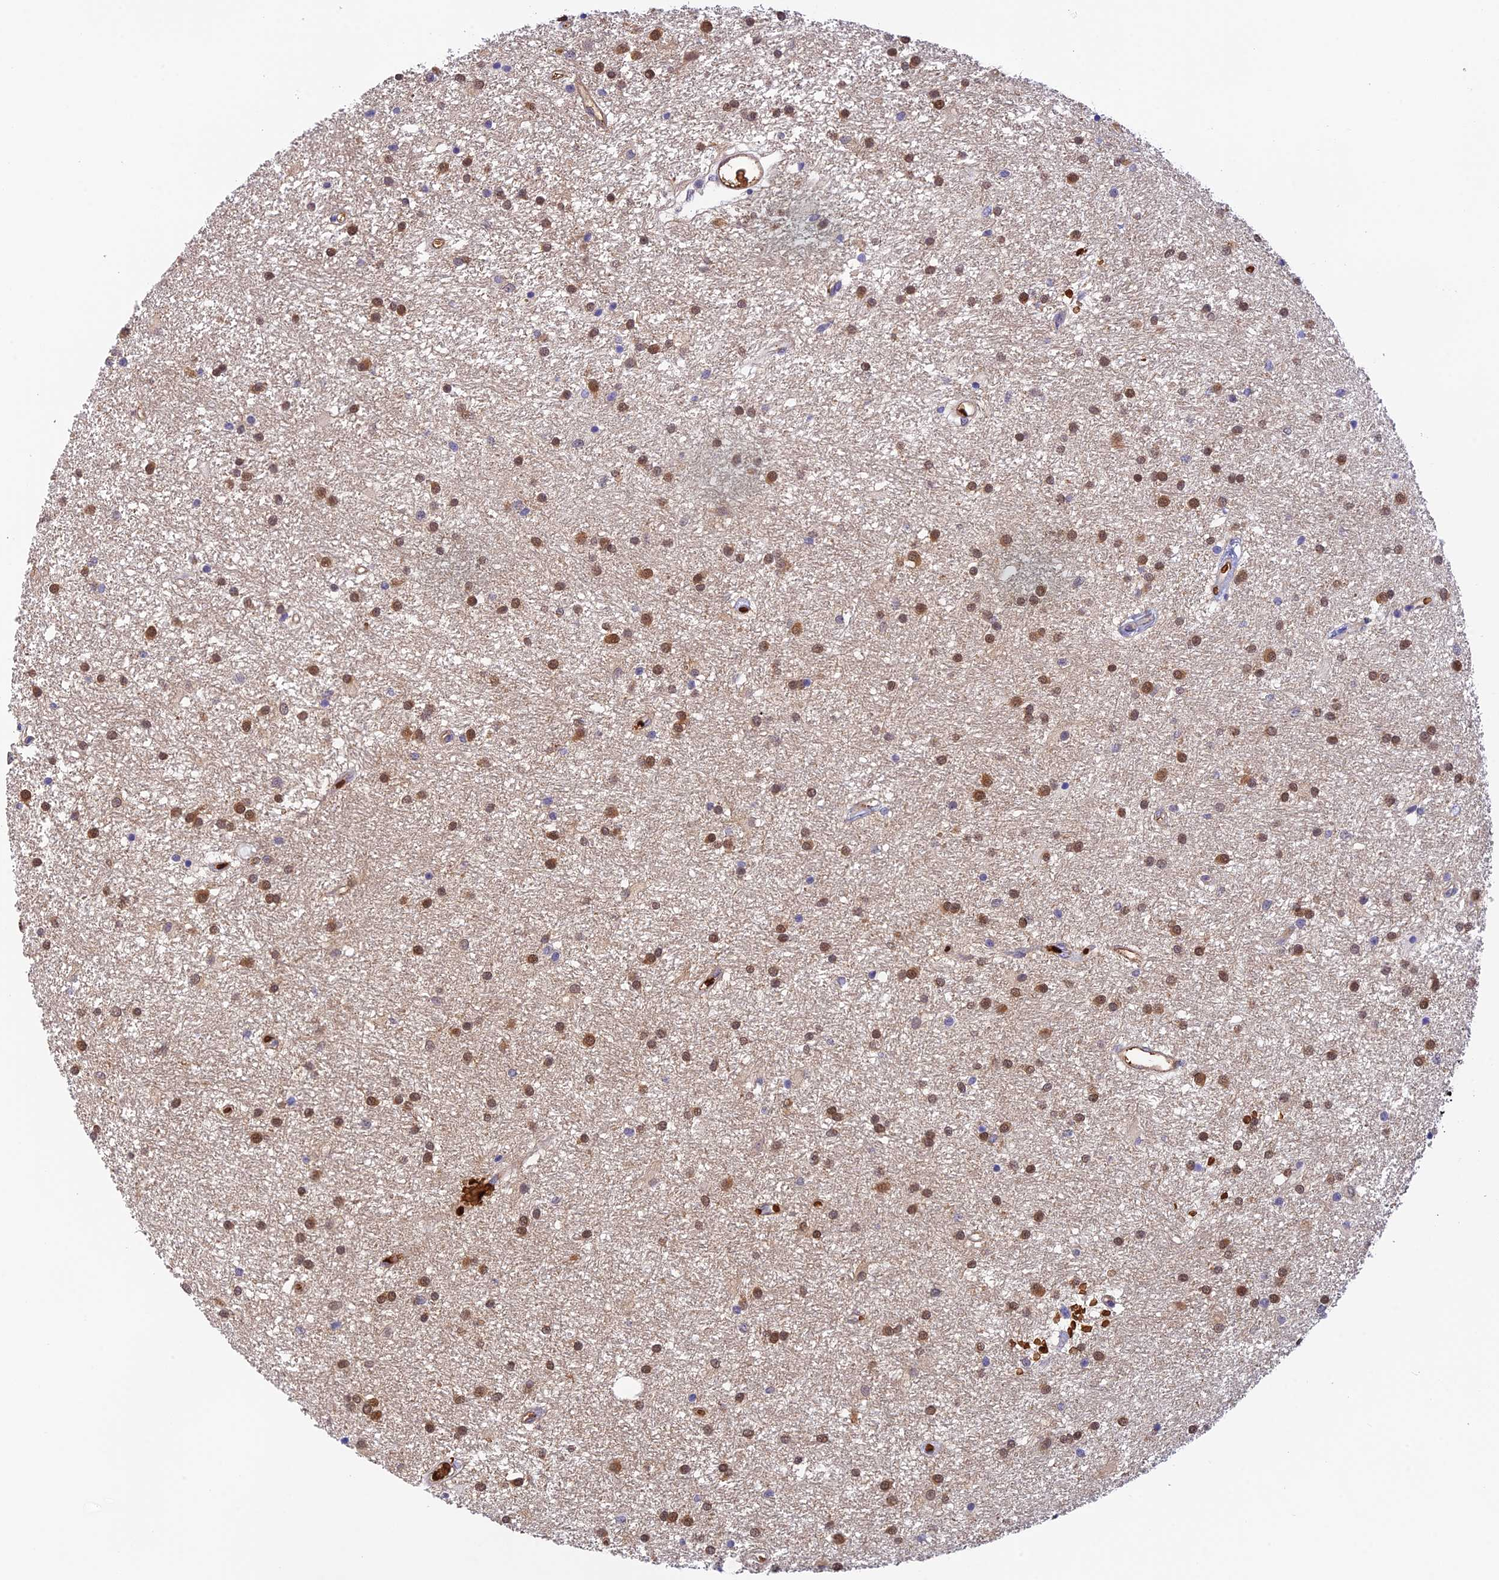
{"staining": {"intensity": "moderate", "quantity": ">75%", "location": "nuclear"}, "tissue": "glioma", "cell_type": "Tumor cells", "image_type": "cancer", "snomed": [{"axis": "morphology", "description": "Glioma, malignant, High grade"}, {"axis": "topography", "description": "Brain"}], "caption": "The micrograph reveals immunohistochemical staining of glioma. There is moderate nuclear positivity is seen in about >75% of tumor cells.", "gene": "HDHD2", "patient": {"sex": "male", "age": 77}}